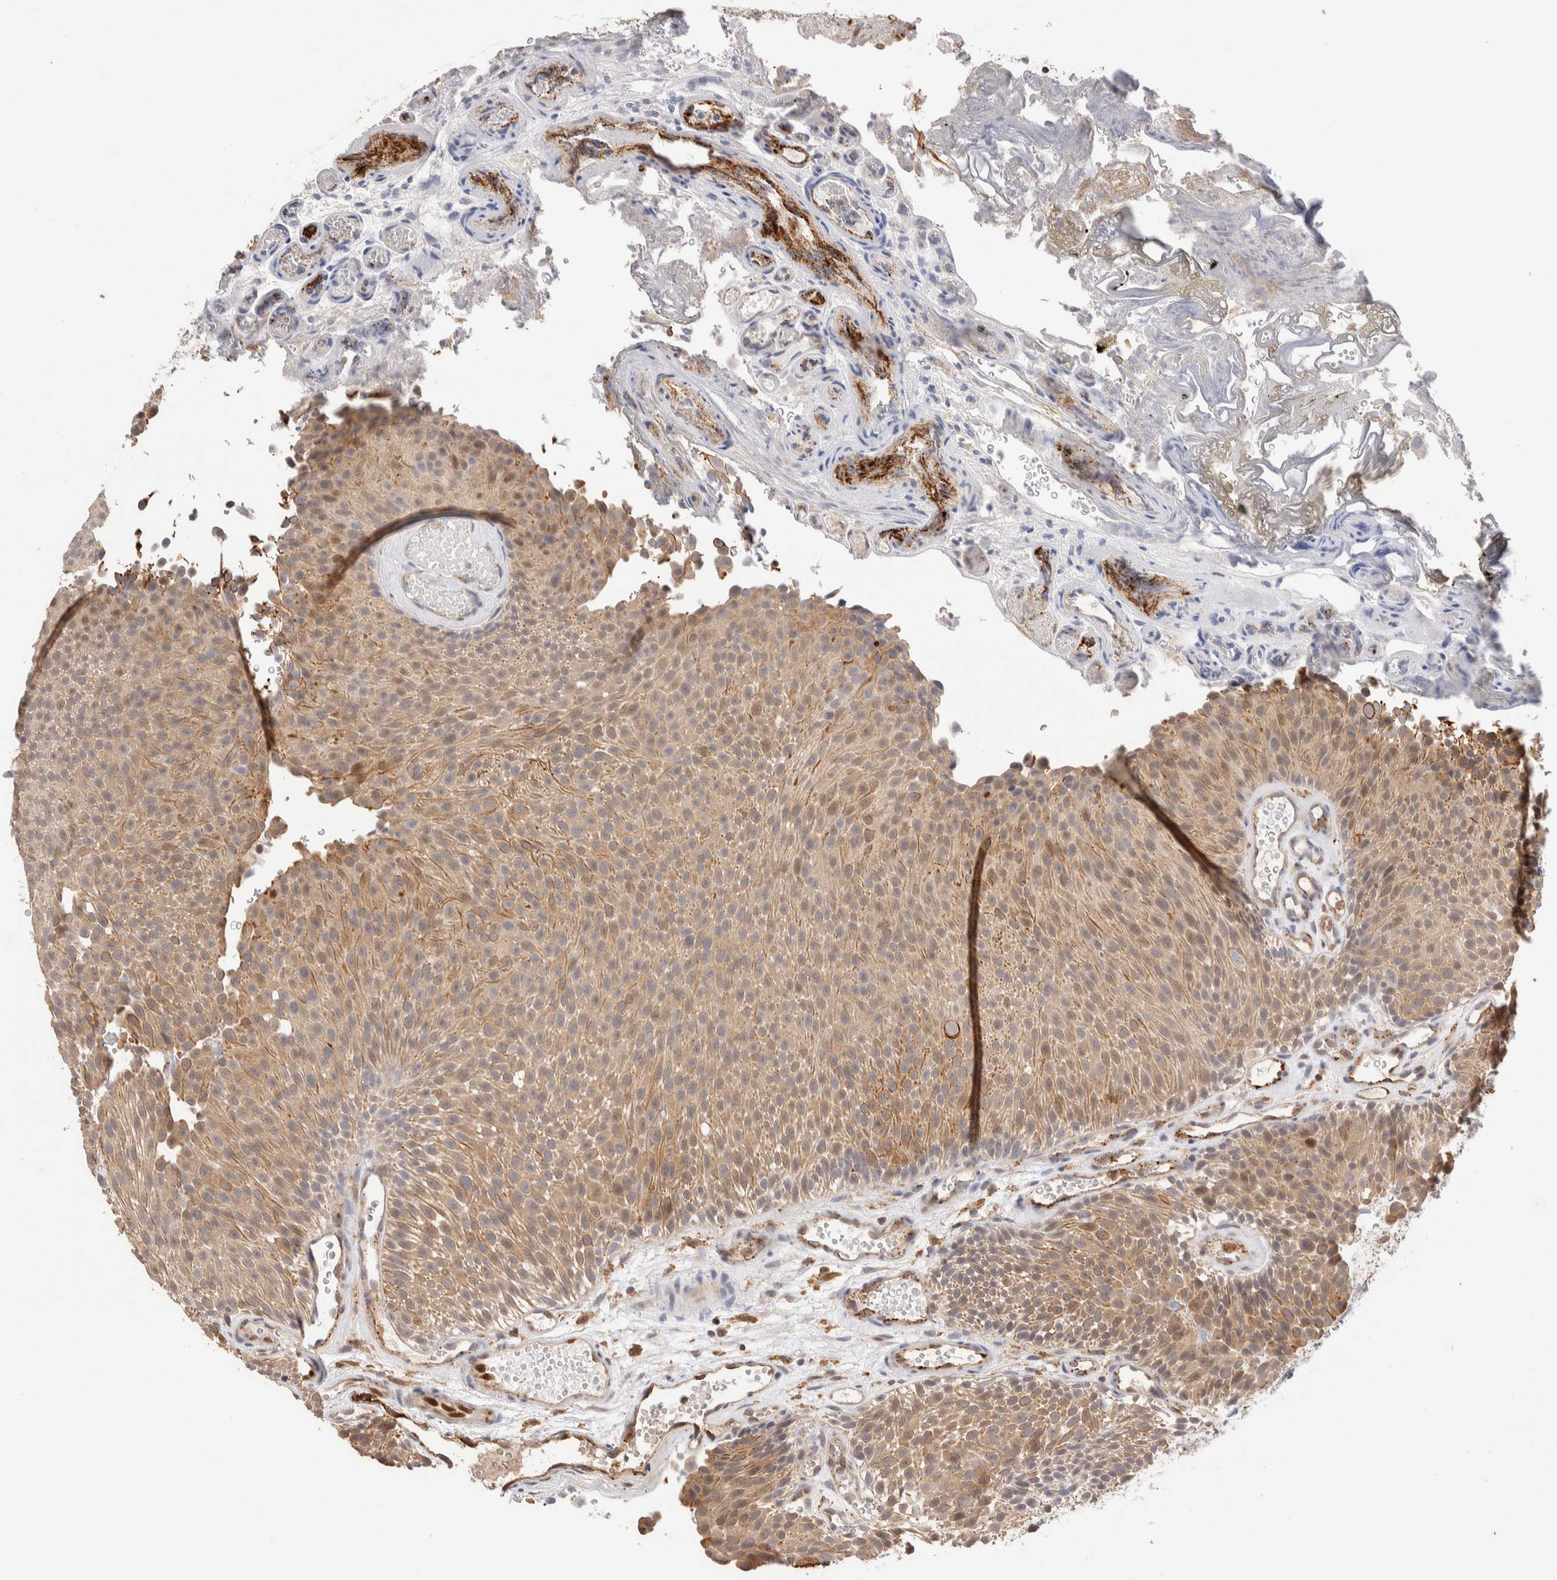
{"staining": {"intensity": "moderate", "quantity": "25%-75%", "location": "cytoplasmic/membranous"}, "tissue": "urothelial cancer", "cell_type": "Tumor cells", "image_type": "cancer", "snomed": [{"axis": "morphology", "description": "Urothelial carcinoma, Low grade"}, {"axis": "topography", "description": "Urinary bladder"}], "caption": "The immunohistochemical stain labels moderate cytoplasmic/membranous positivity in tumor cells of urothelial cancer tissue.", "gene": "NSMAF", "patient": {"sex": "male", "age": 78}}